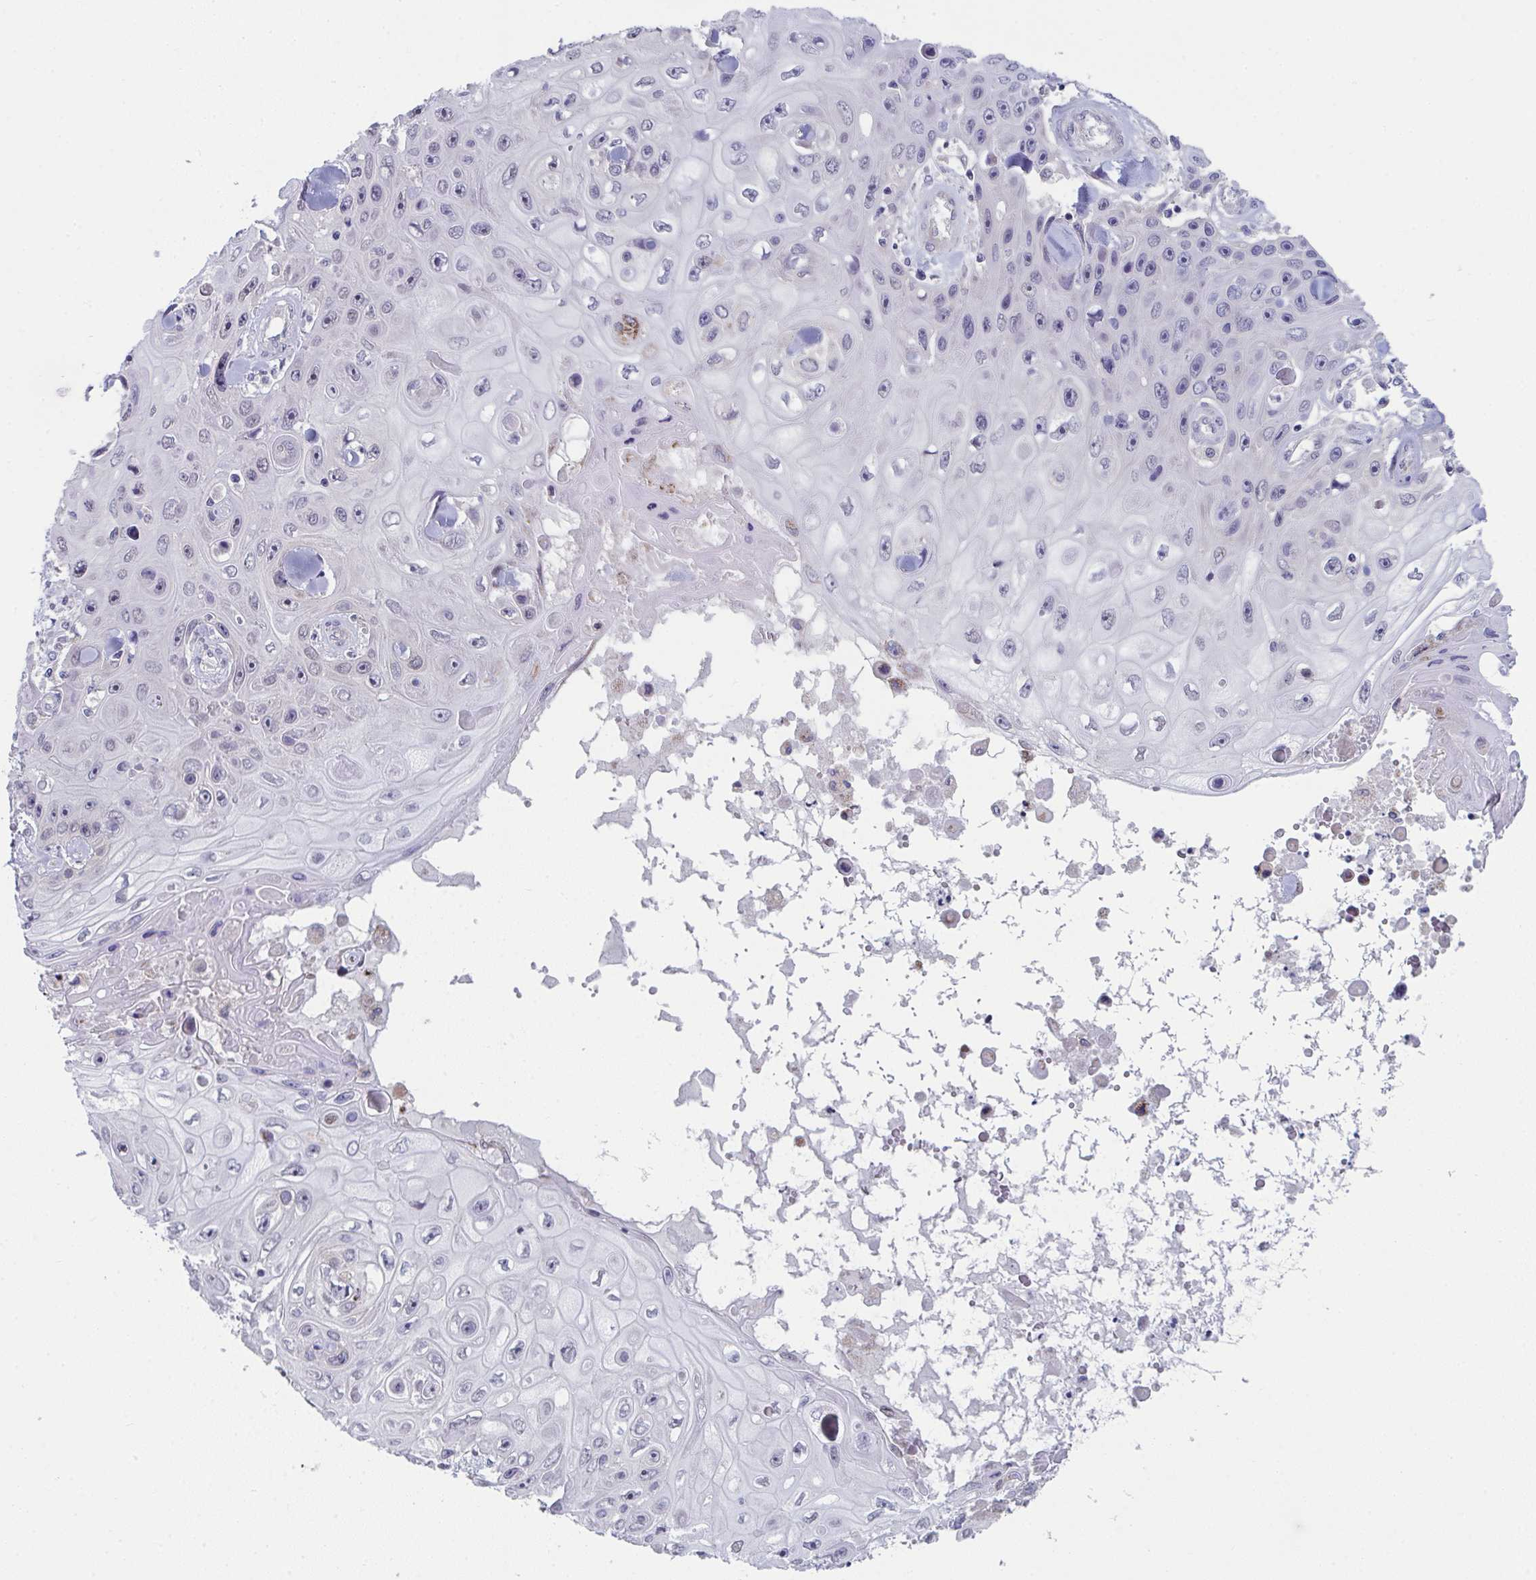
{"staining": {"intensity": "negative", "quantity": "none", "location": "none"}, "tissue": "skin cancer", "cell_type": "Tumor cells", "image_type": "cancer", "snomed": [{"axis": "morphology", "description": "Squamous cell carcinoma, NOS"}, {"axis": "topography", "description": "Skin"}], "caption": "An immunohistochemistry image of squamous cell carcinoma (skin) is shown. There is no staining in tumor cells of squamous cell carcinoma (skin).", "gene": "VWDE", "patient": {"sex": "male", "age": 82}}